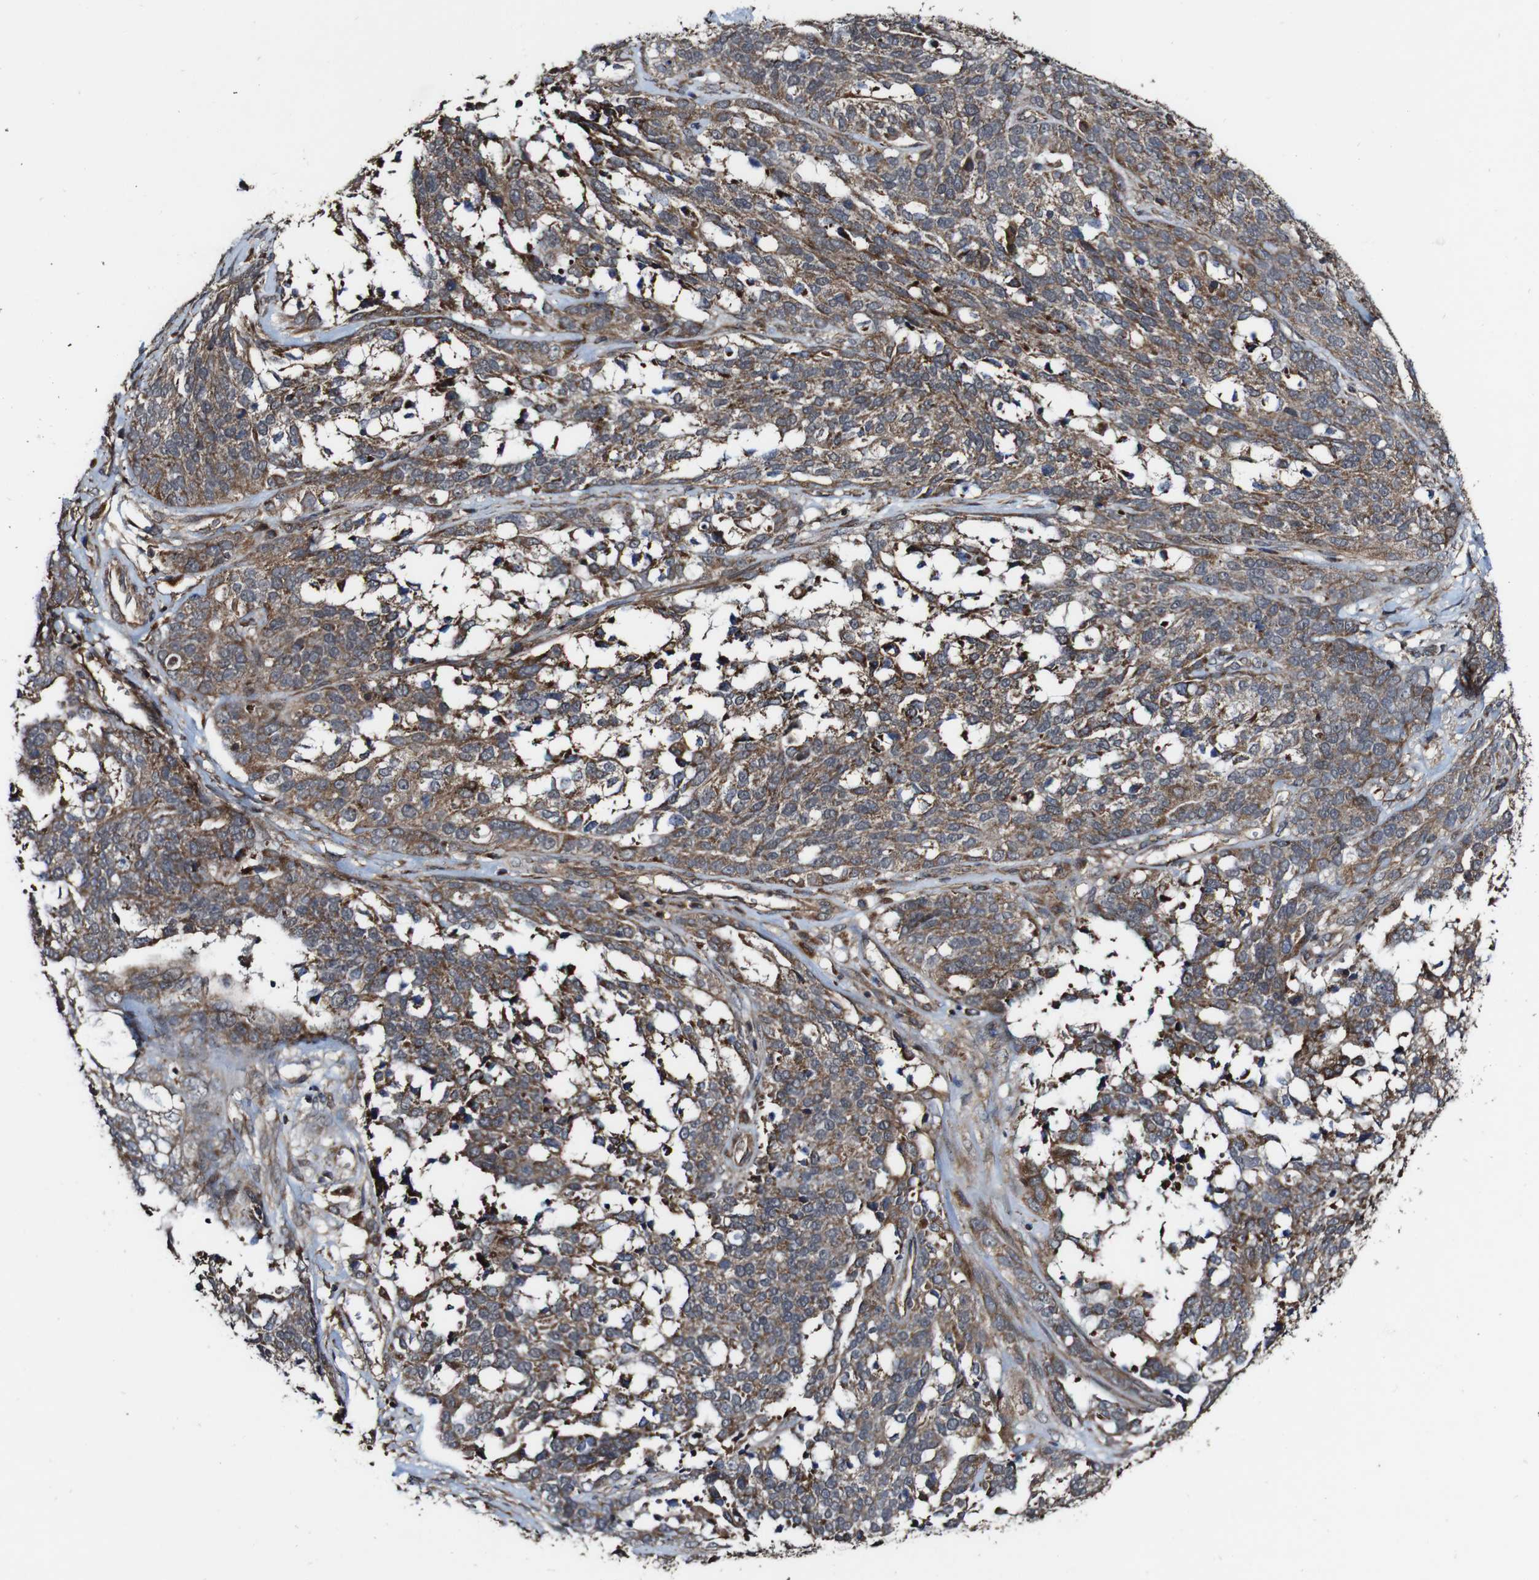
{"staining": {"intensity": "moderate", "quantity": ">75%", "location": "cytoplasmic/membranous"}, "tissue": "ovarian cancer", "cell_type": "Tumor cells", "image_type": "cancer", "snomed": [{"axis": "morphology", "description": "Cystadenocarcinoma, serous, NOS"}, {"axis": "topography", "description": "Ovary"}], "caption": "Immunohistochemical staining of human ovarian cancer (serous cystadenocarcinoma) displays medium levels of moderate cytoplasmic/membranous expression in about >75% of tumor cells.", "gene": "BTN3A3", "patient": {"sex": "female", "age": 44}}